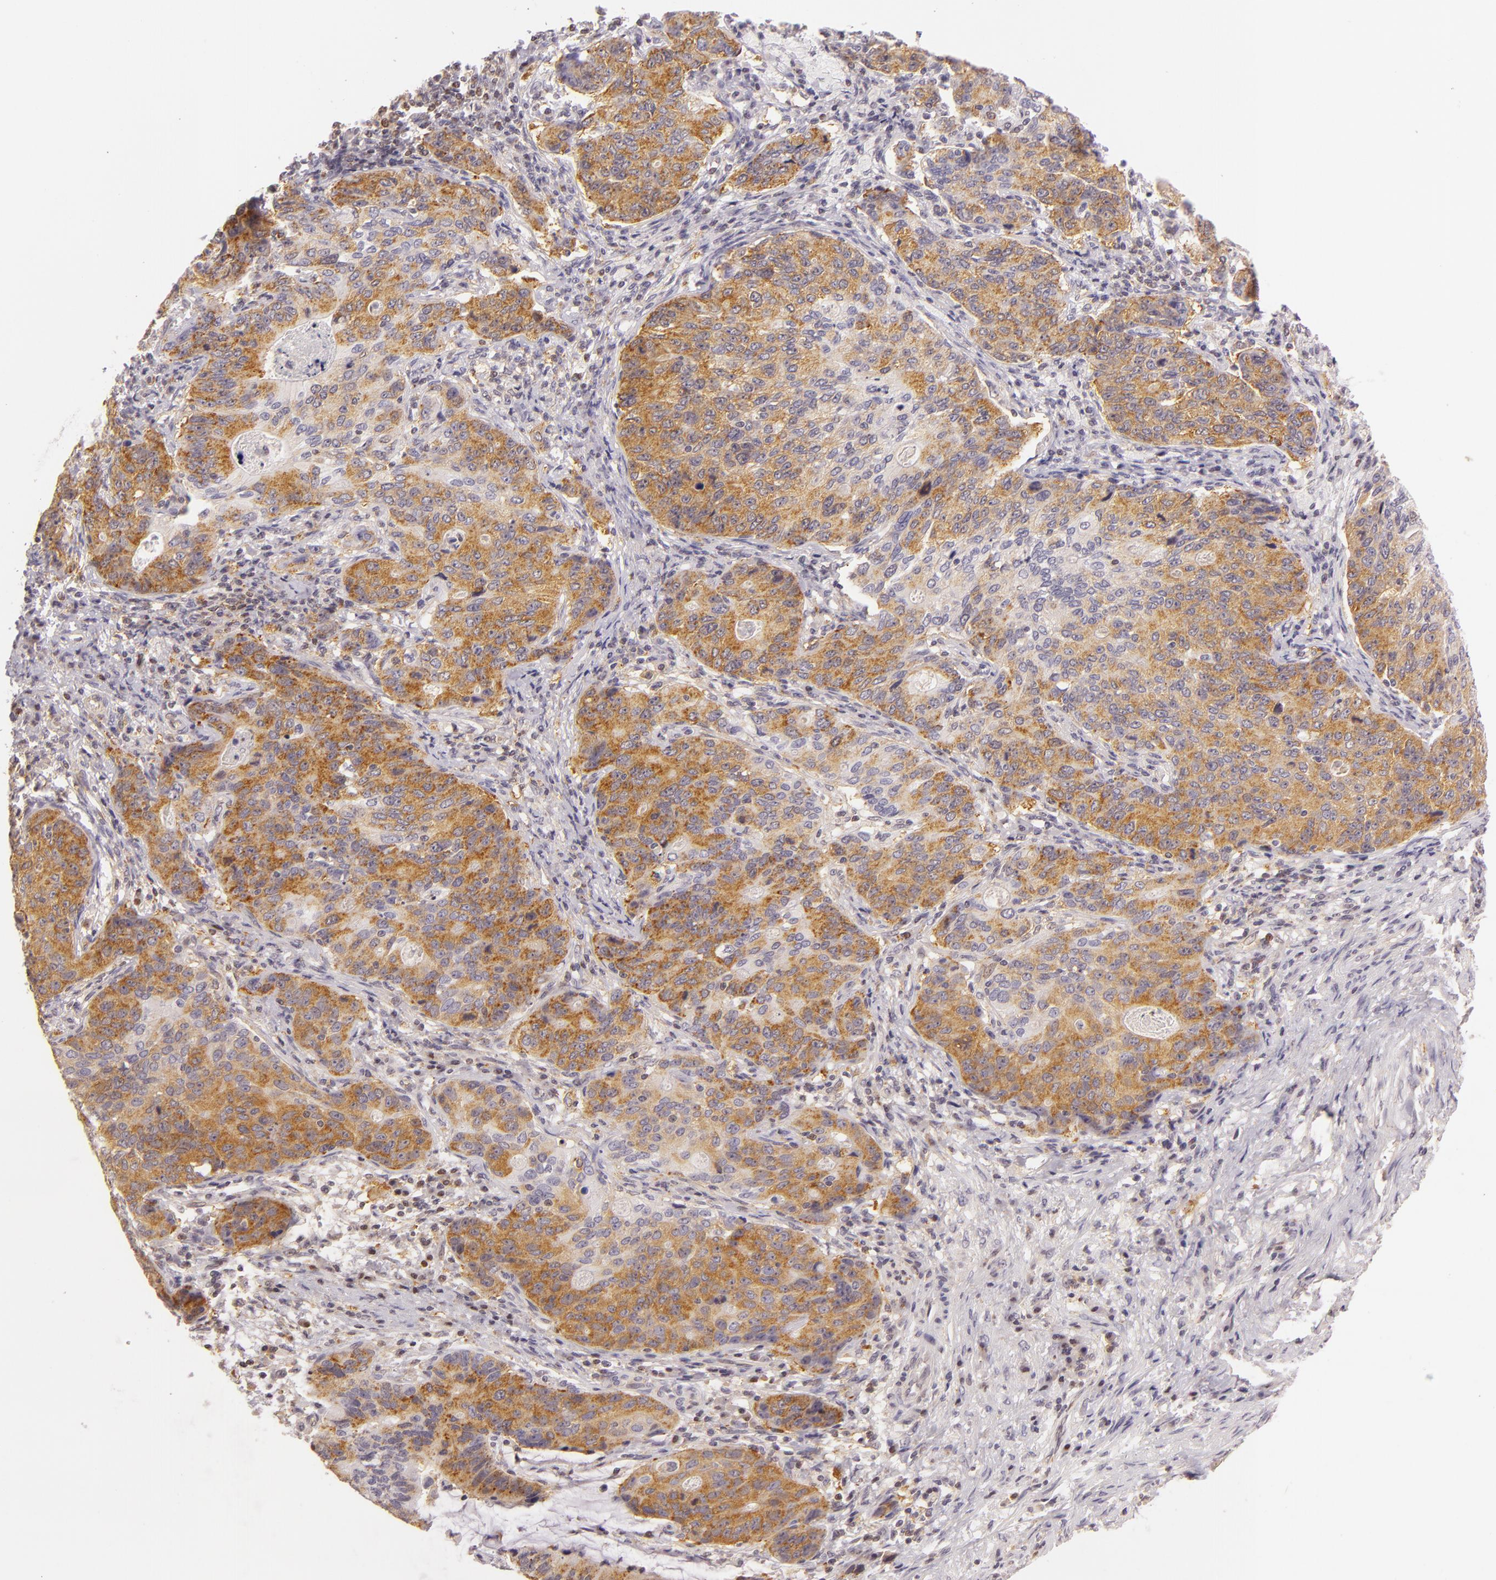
{"staining": {"intensity": "weak", "quantity": "<25%", "location": "cytoplasmic/membranous"}, "tissue": "stomach cancer", "cell_type": "Tumor cells", "image_type": "cancer", "snomed": [{"axis": "morphology", "description": "Adenocarcinoma, NOS"}, {"axis": "topography", "description": "Esophagus"}, {"axis": "topography", "description": "Stomach"}], "caption": "Stomach cancer stained for a protein using immunohistochemistry (IHC) displays no positivity tumor cells.", "gene": "IMPDH1", "patient": {"sex": "male", "age": 74}}